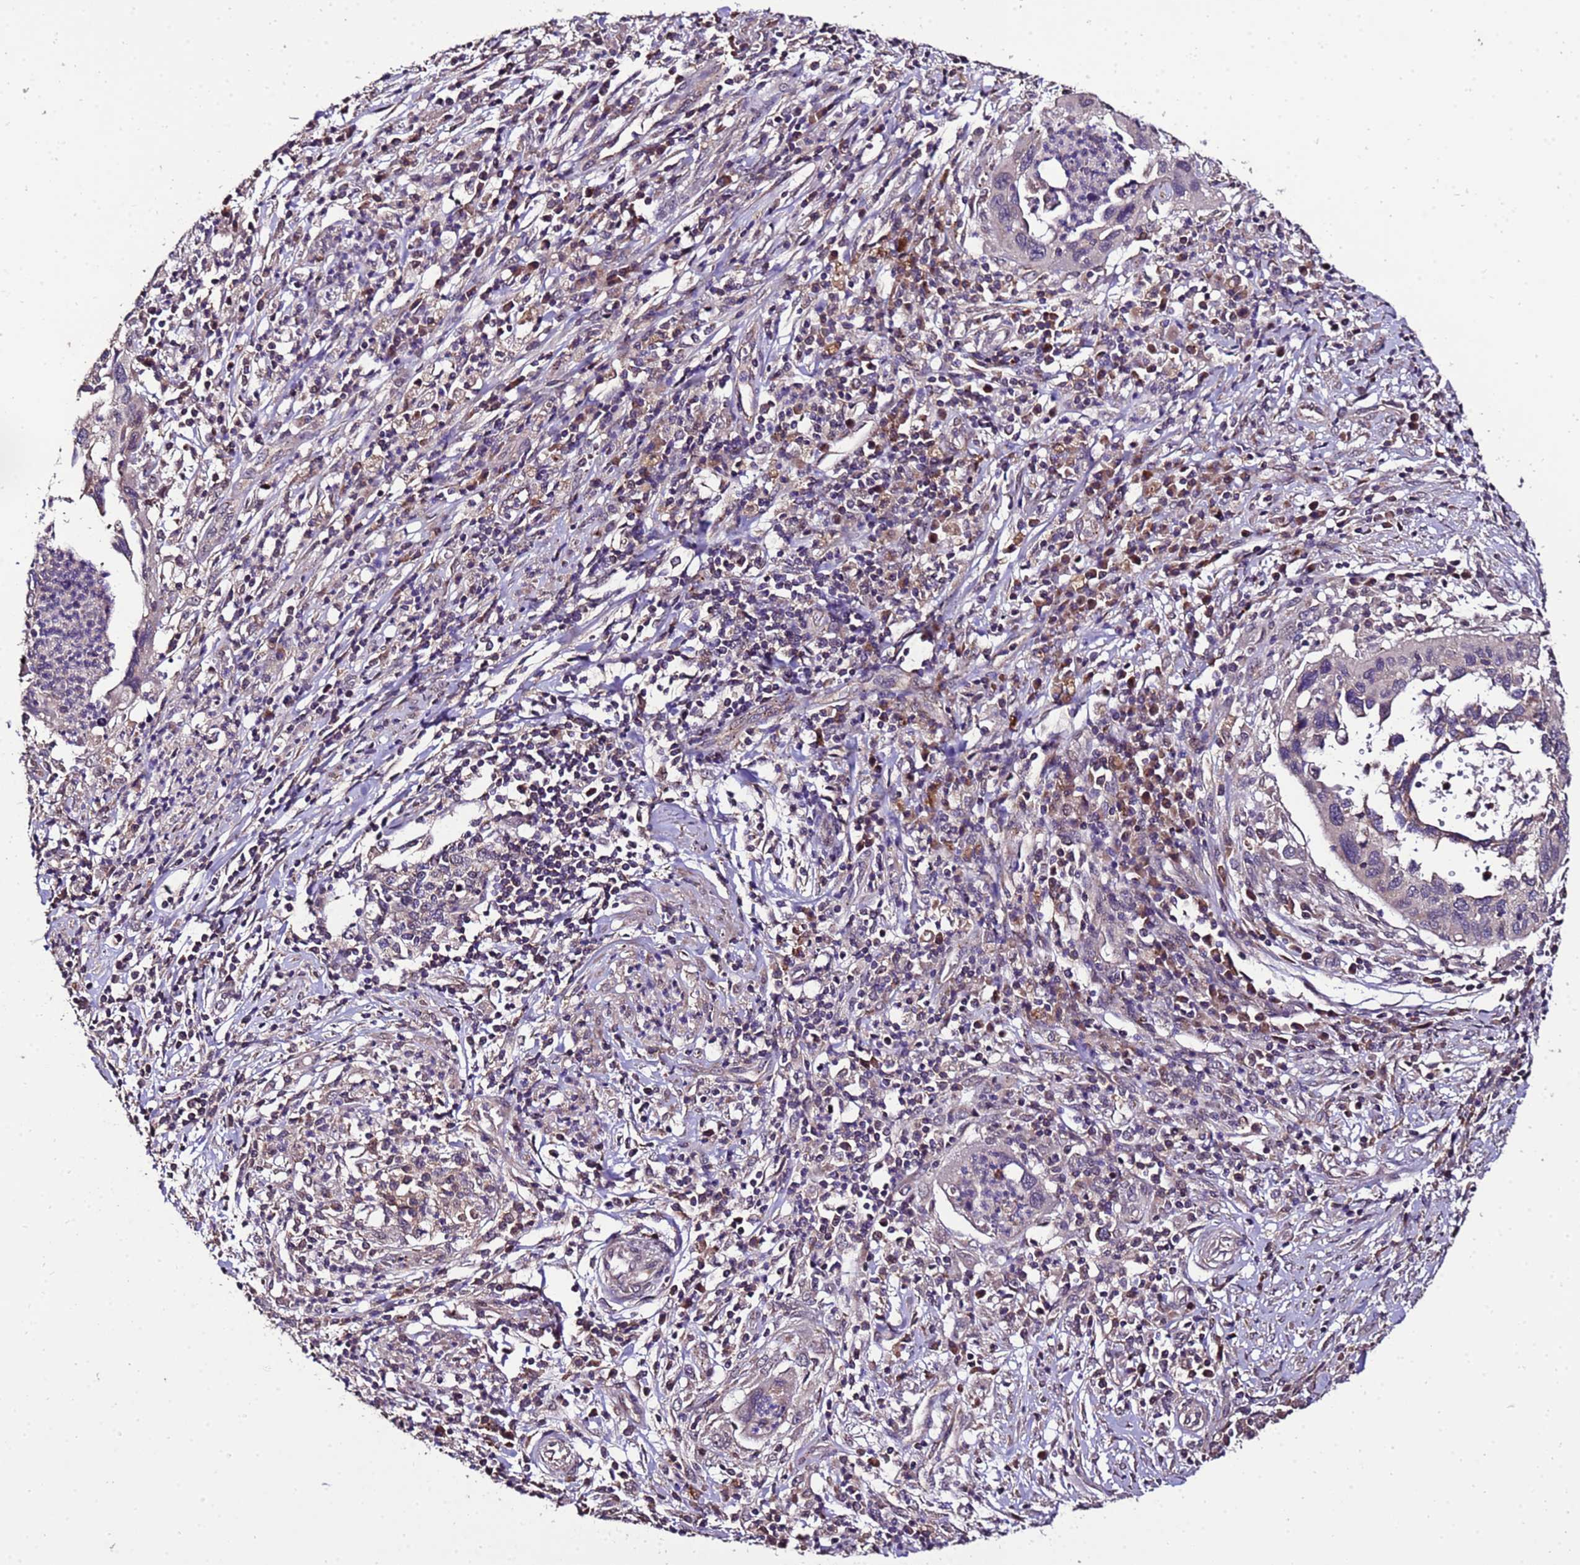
{"staining": {"intensity": "weak", "quantity": "<25%", "location": "cytoplasmic/membranous"}, "tissue": "cervical cancer", "cell_type": "Tumor cells", "image_type": "cancer", "snomed": [{"axis": "morphology", "description": "Squamous cell carcinoma, NOS"}, {"axis": "topography", "description": "Cervix"}], "caption": "Cervical cancer (squamous cell carcinoma) stained for a protein using immunohistochemistry exhibits no staining tumor cells.", "gene": "ZNF329", "patient": {"sex": "female", "age": 38}}